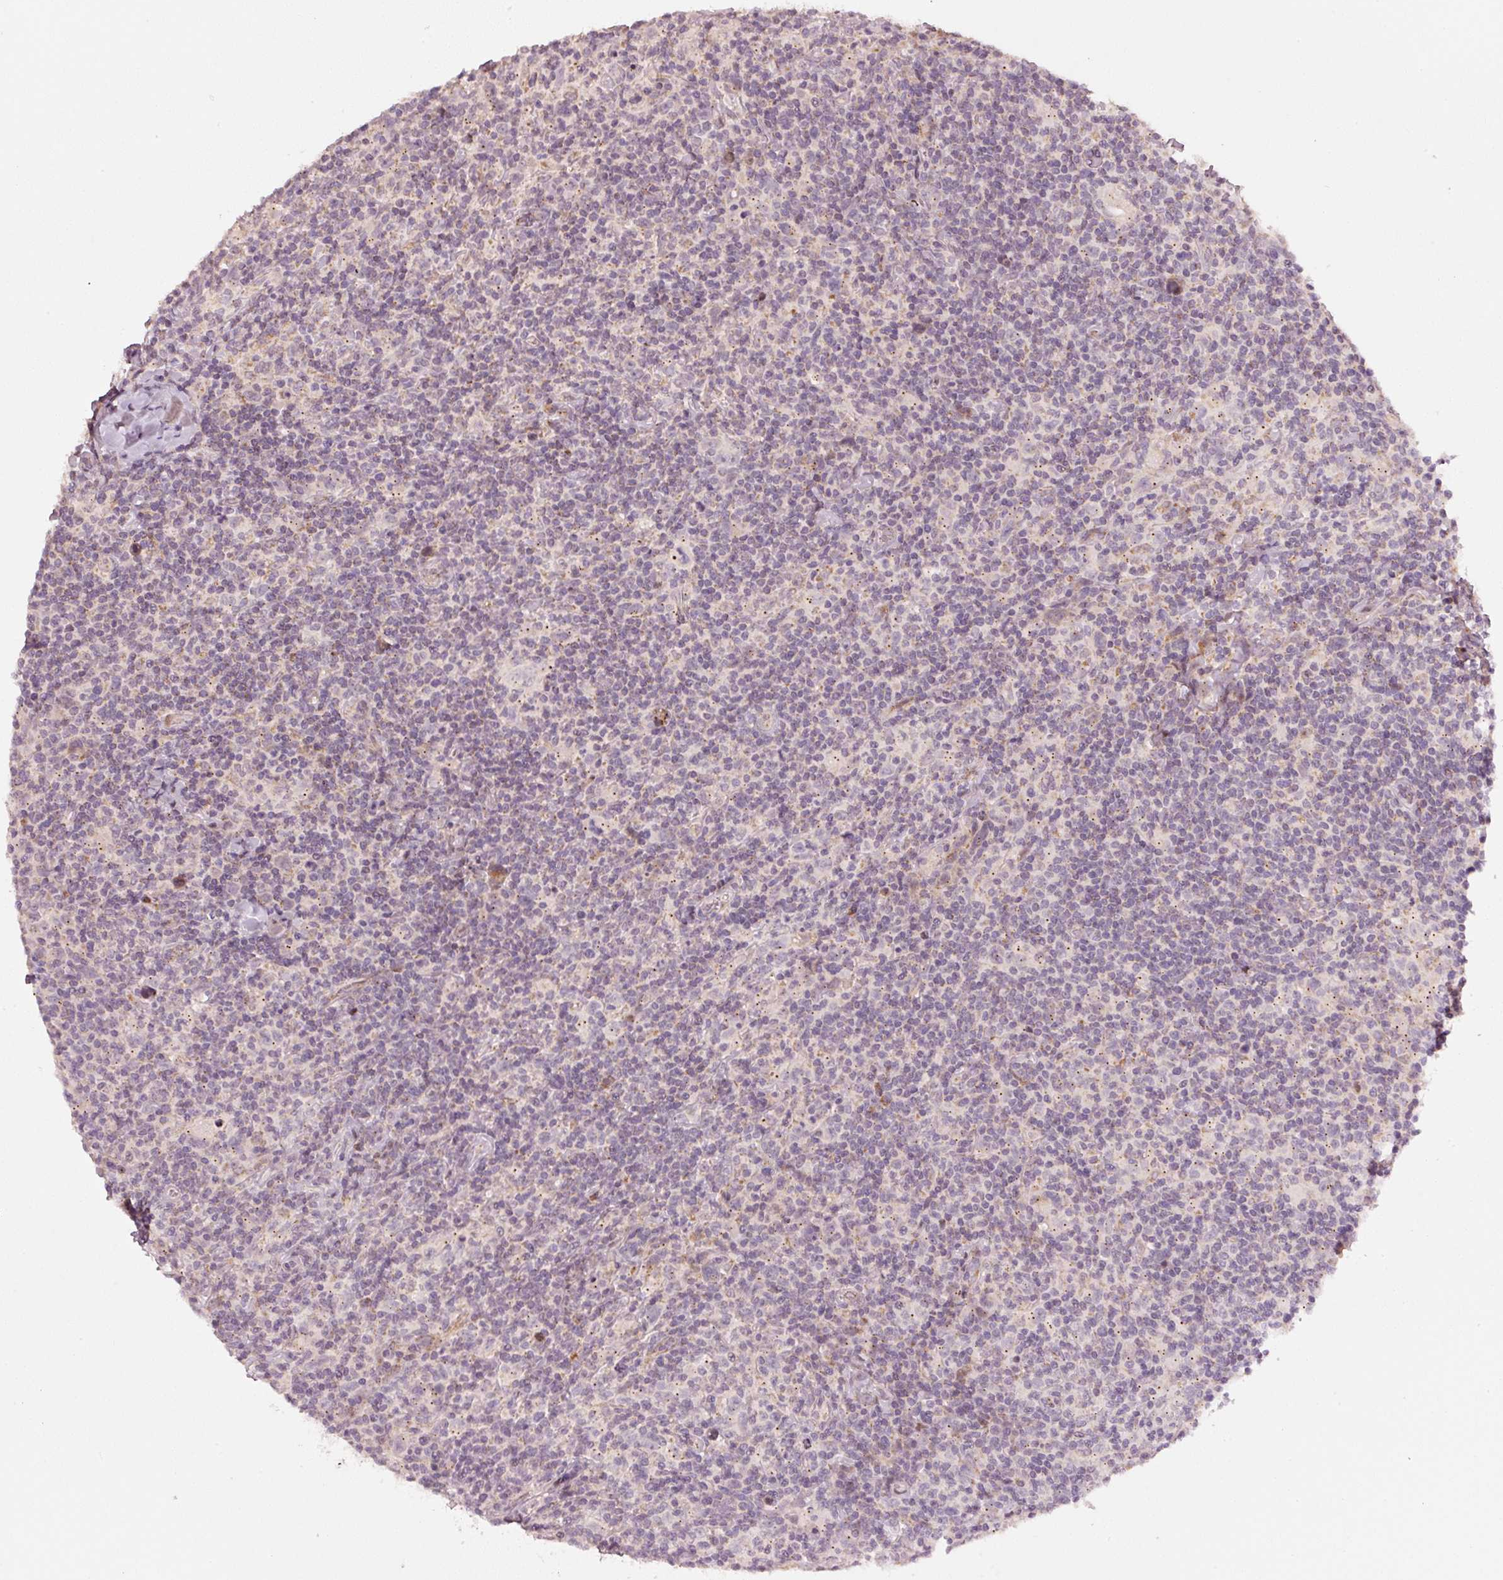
{"staining": {"intensity": "negative", "quantity": "none", "location": "none"}, "tissue": "lymphoma", "cell_type": "Tumor cells", "image_type": "cancer", "snomed": [{"axis": "morphology", "description": "Hodgkin's disease, NOS"}, {"axis": "topography", "description": "Lymph node"}], "caption": "High power microscopy image of an immunohistochemistry photomicrograph of lymphoma, revealing no significant expression in tumor cells. (DAB (3,3'-diaminobenzidine) IHC visualized using brightfield microscopy, high magnification).", "gene": "TOB2", "patient": {"sex": "female", "age": 18}}